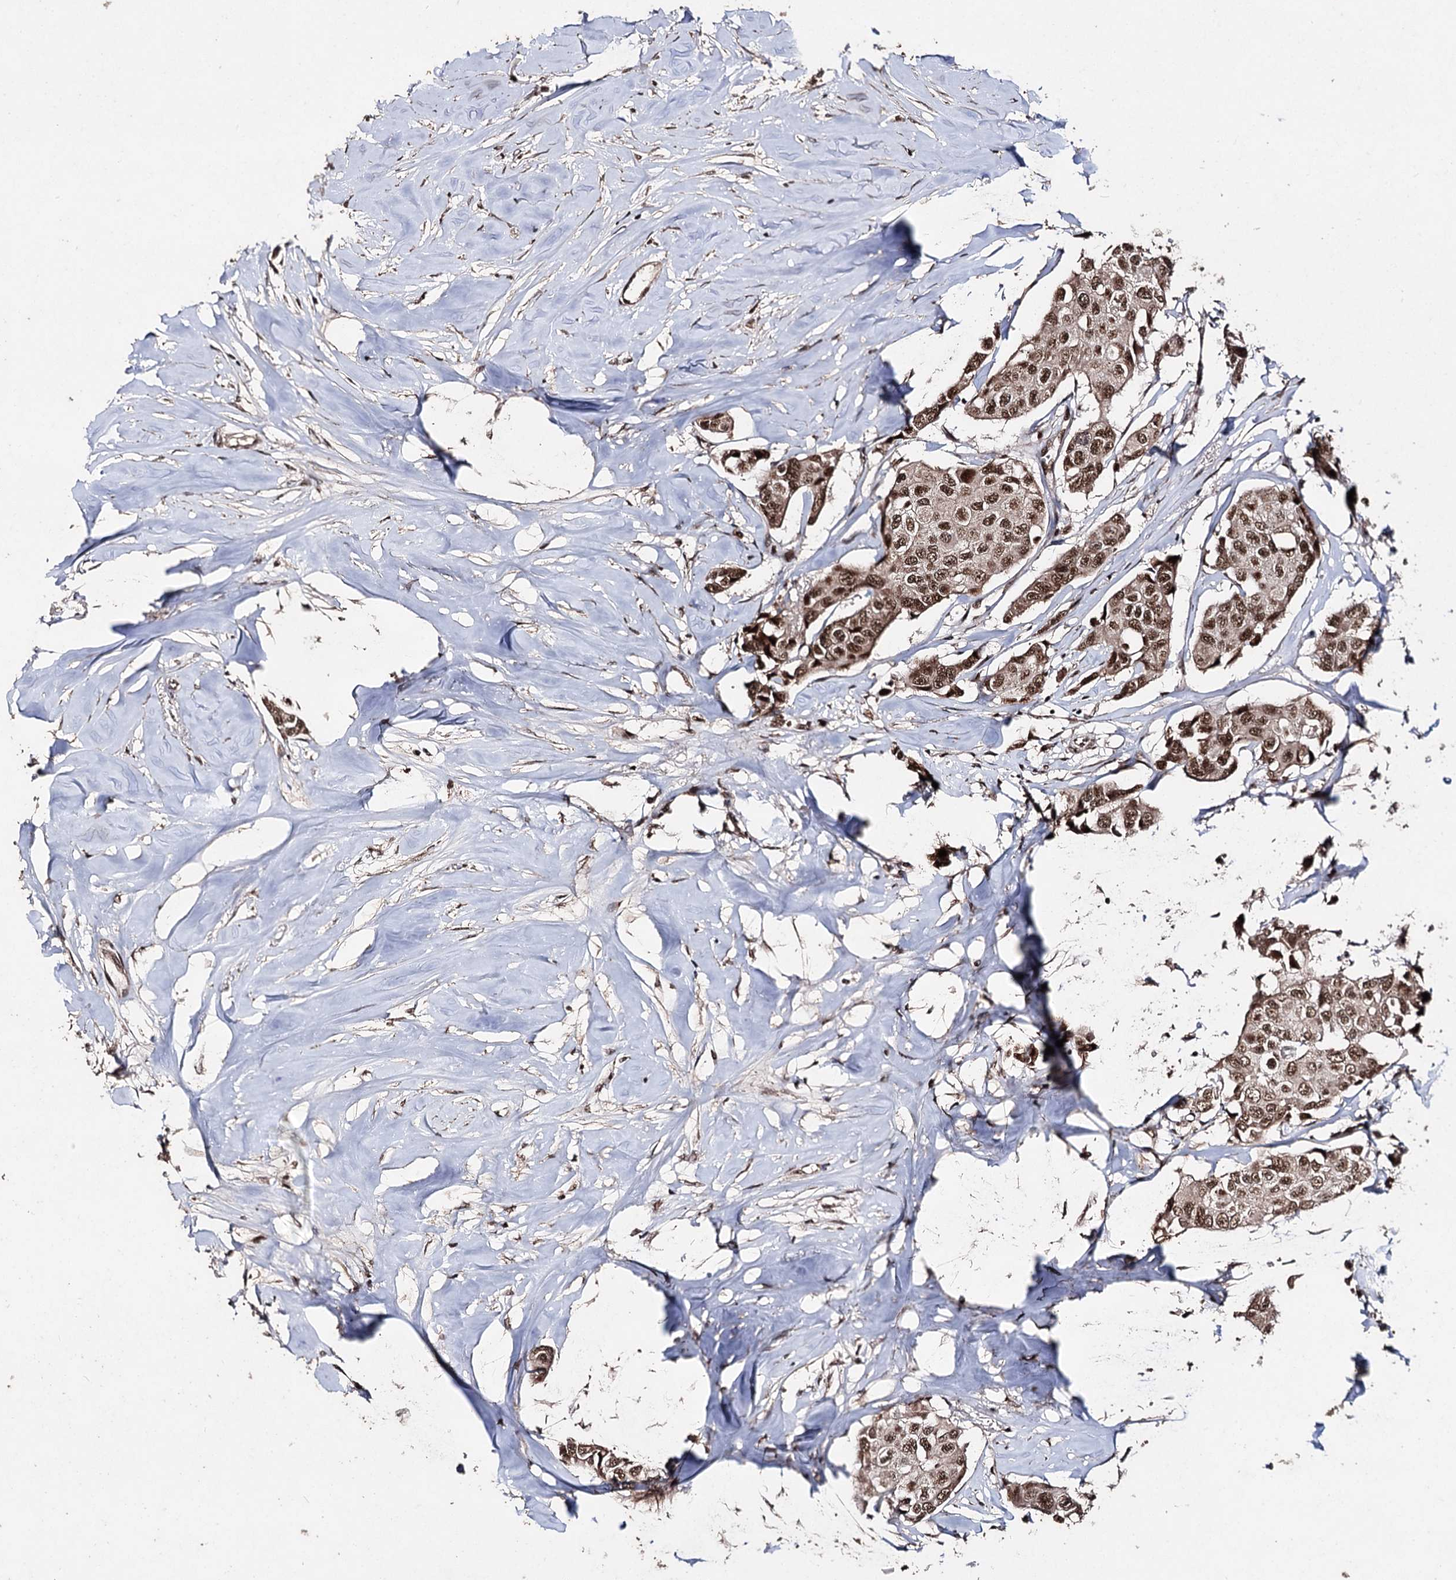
{"staining": {"intensity": "strong", "quantity": ">75%", "location": "nuclear"}, "tissue": "breast cancer", "cell_type": "Tumor cells", "image_type": "cancer", "snomed": [{"axis": "morphology", "description": "Duct carcinoma"}, {"axis": "topography", "description": "Breast"}], "caption": "Human breast cancer (intraductal carcinoma) stained with a brown dye shows strong nuclear positive expression in about >75% of tumor cells.", "gene": "U2SURP", "patient": {"sex": "female", "age": 80}}